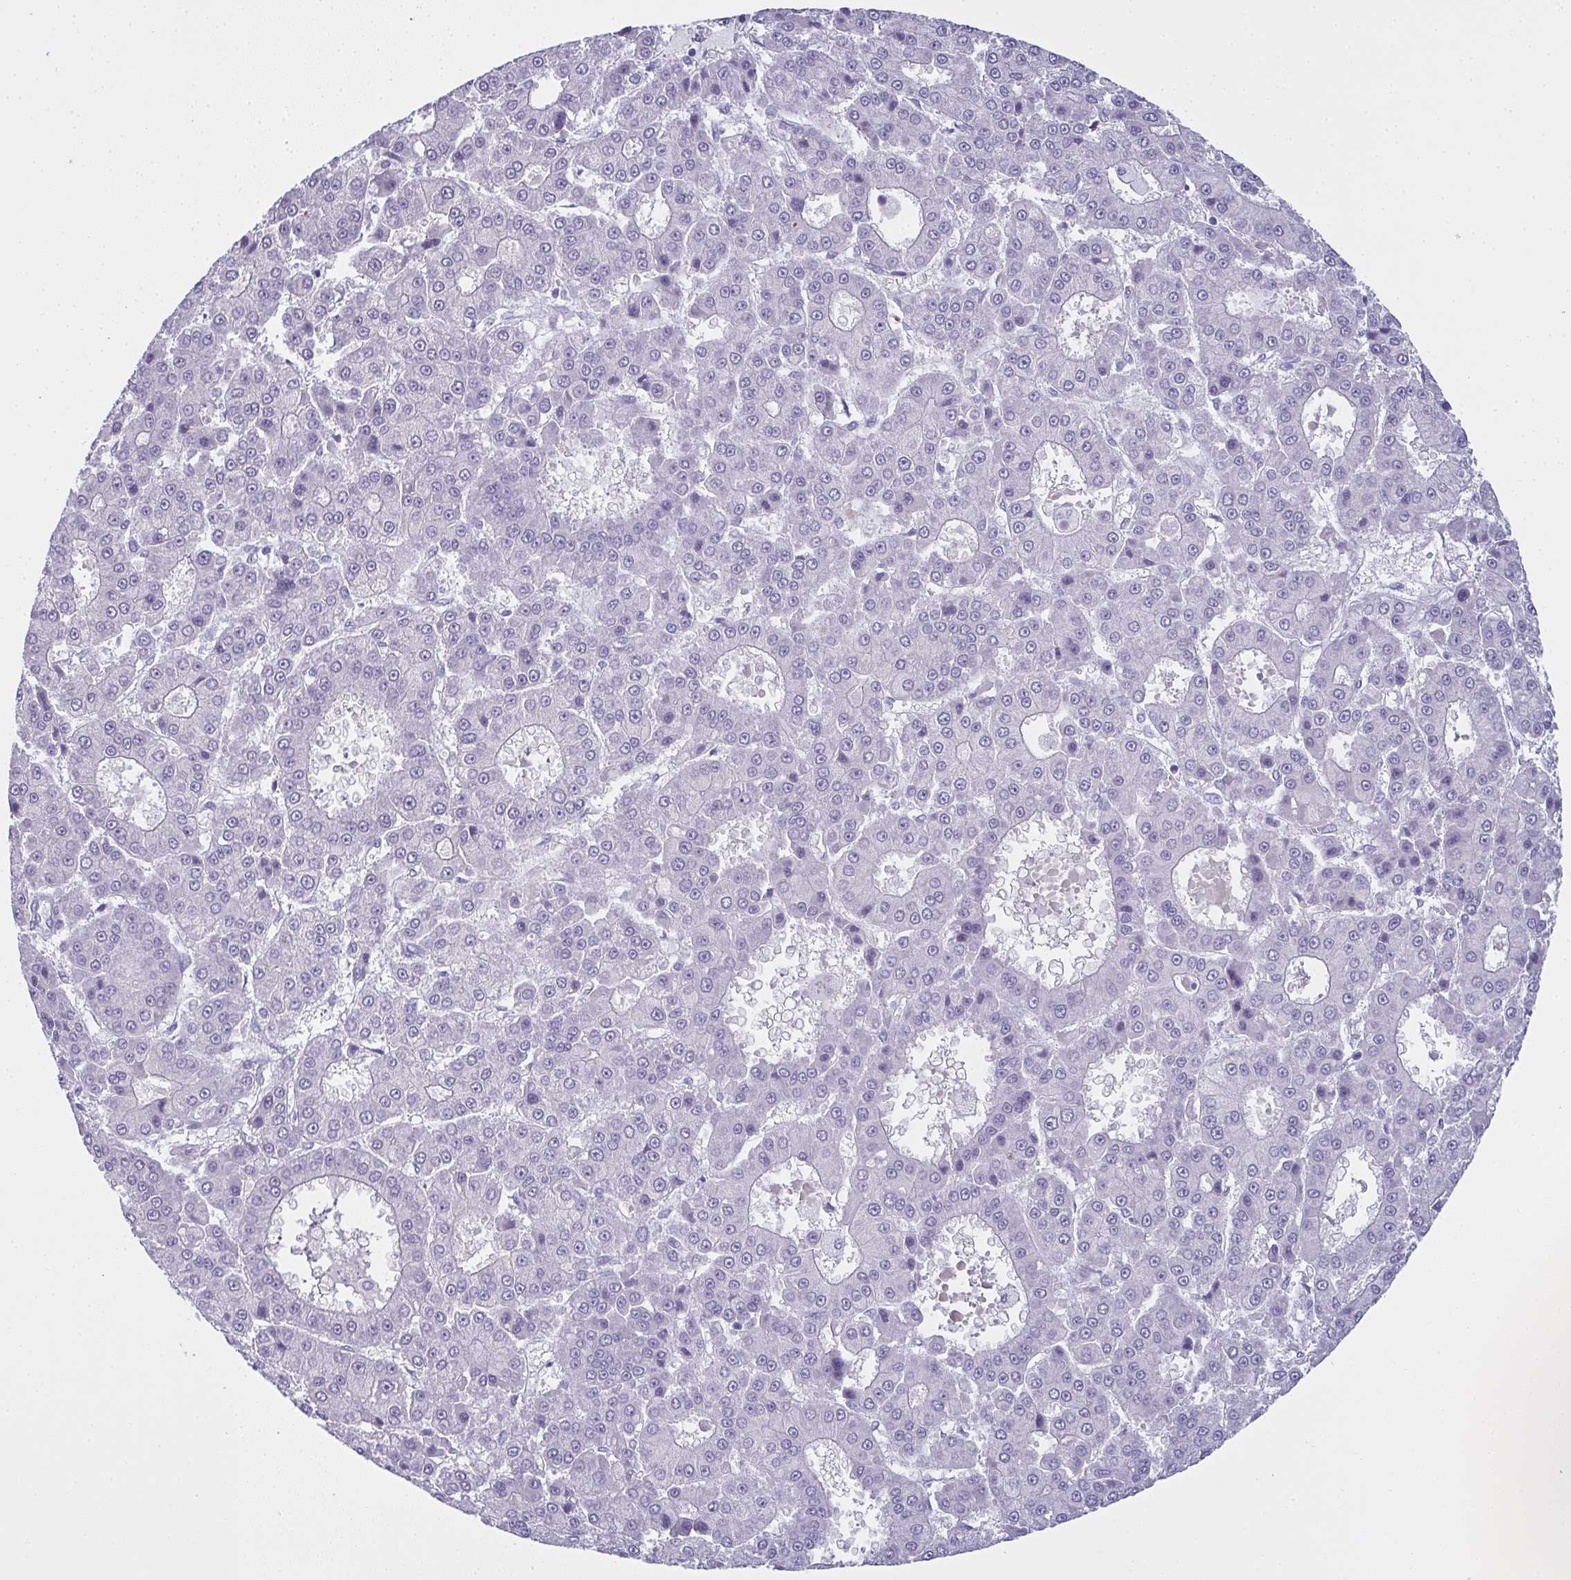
{"staining": {"intensity": "negative", "quantity": "none", "location": "none"}, "tissue": "liver cancer", "cell_type": "Tumor cells", "image_type": "cancer", "snomed": [{"axis": "morphology", "description": "Carcinoma, Hepatocellular, NOS"}, {"axis": "topography", "description": "Liver"}], "caption": "There is no significant positivity in tumor cells of hepatocellular carcinoma (liver).", "gene": "SLC36A2", "patient": {"sex": "male", "age": 70}}